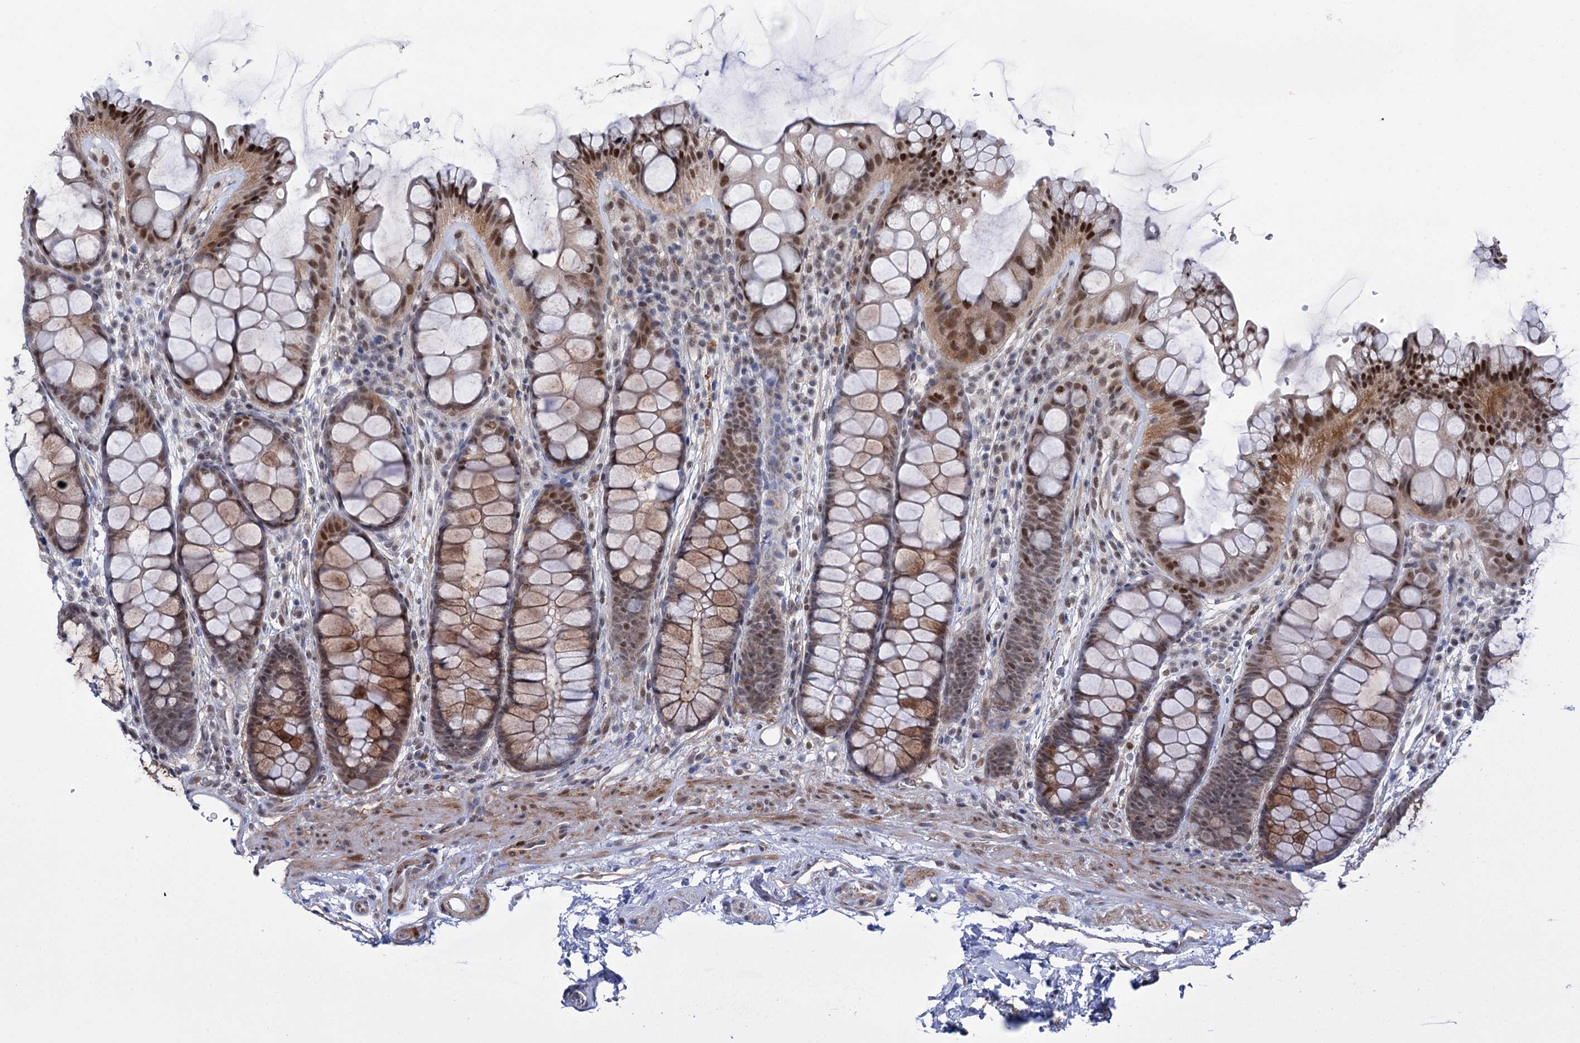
{"staining": {"intensity": "moderate", "quantity": ">75%", "location": "cytoplasmic/membranous,nuclear"}, "tissue": "colon", "cell_type": "Endothelial cells", "image_type": "normal", "snomed": [{"axis": "morphology", "description": "Normal tissue, NOS"}, {"axis": "topography", "description": "Colon"}], "caption": "Protein staining by immunohistochemistry (IHC) reveals moderate cytoplasmic/membranous,nuclear positivity in approximately >75% of endothelial cells in normal colon.", "gene": "FAM53A", "patient": {"sex": "female", "age": 82}}